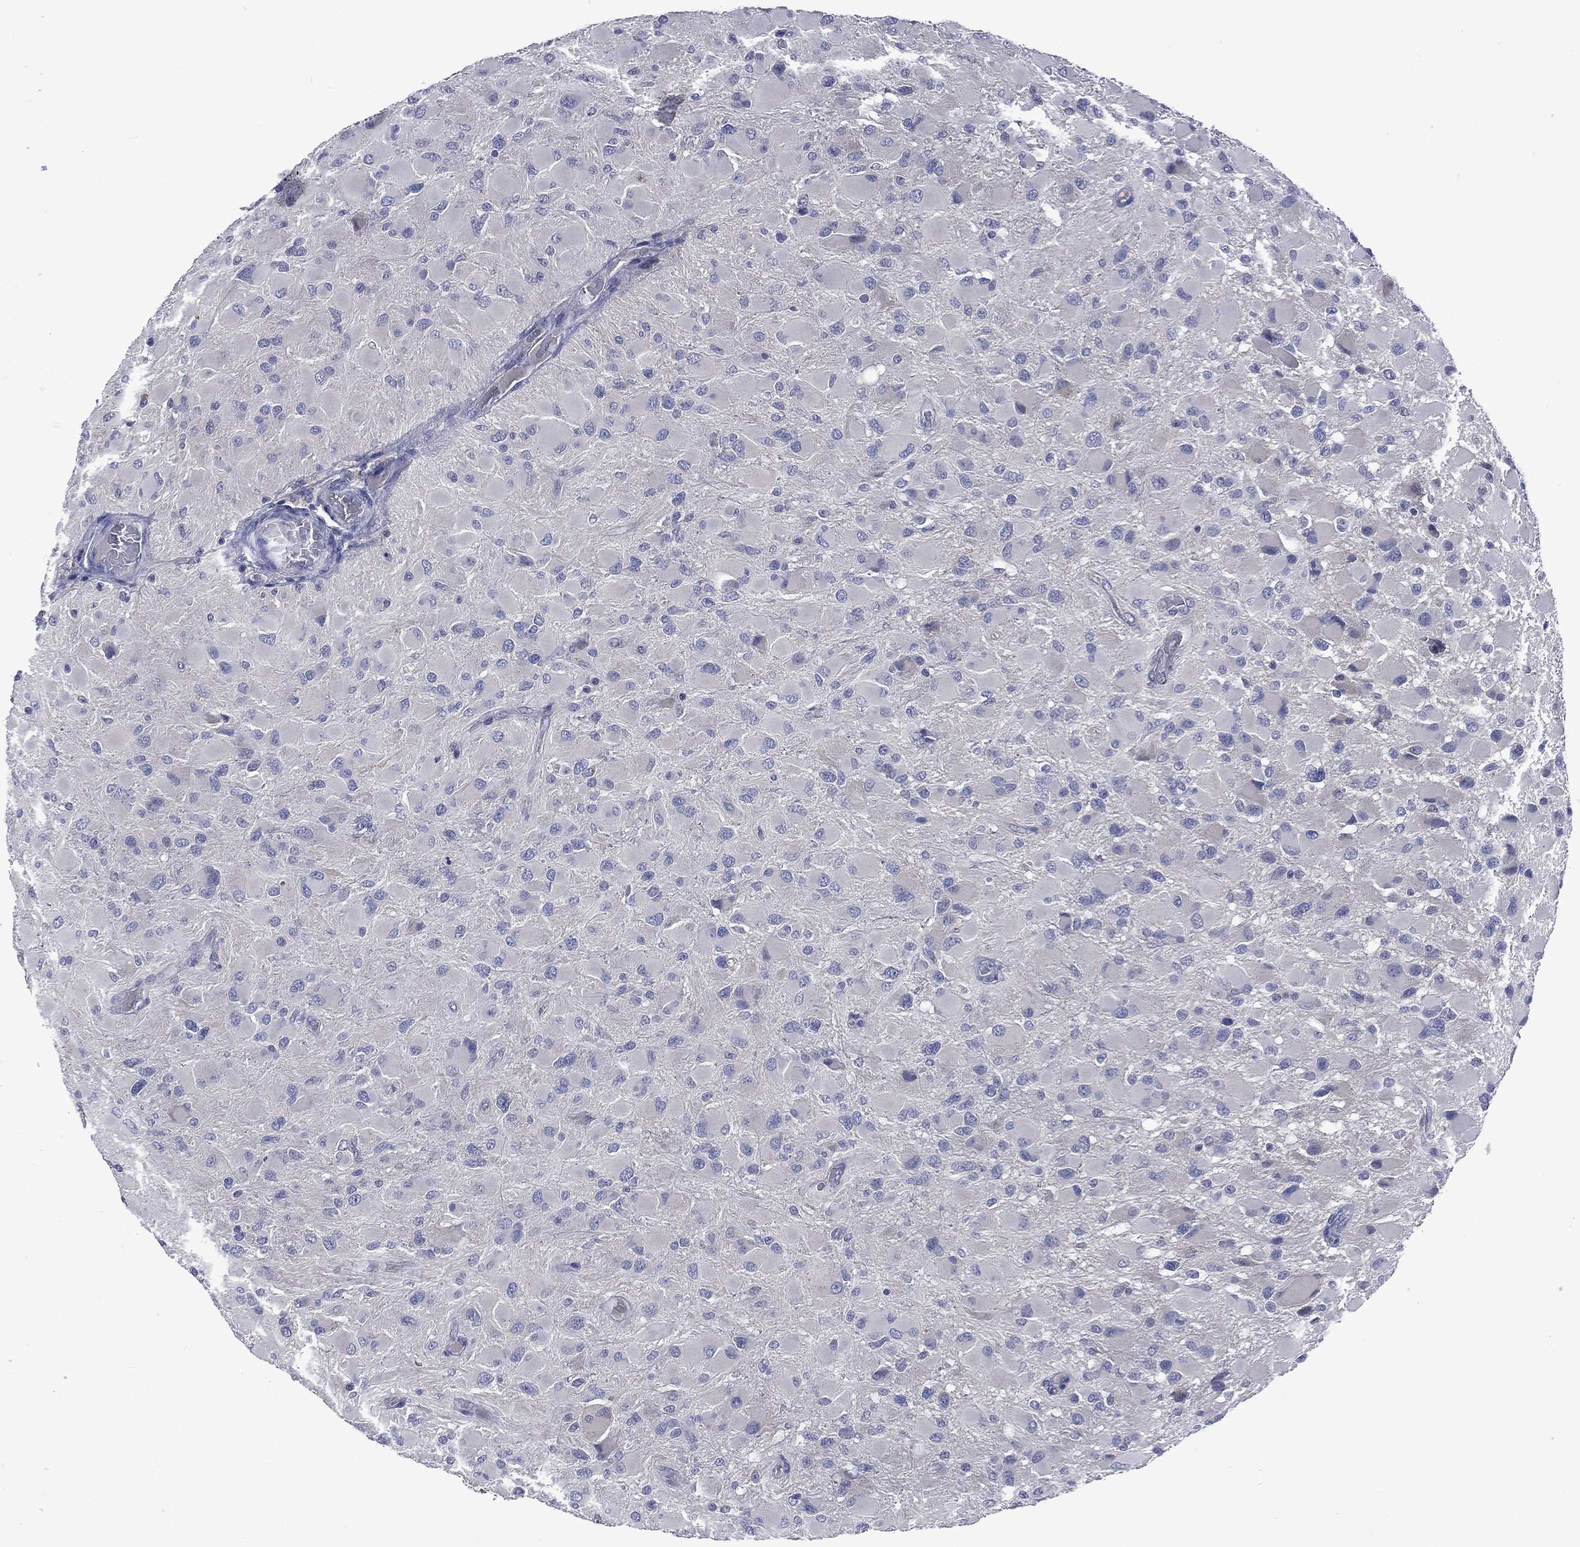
{"staining": {"intensity": "negative", "quantity": "none", "location": "none"}, "tissue": "glioma", "cell_type": "Tumor cells", "image_type": "cancer", "snomed": [{"axis": "morphology", "description": "Glioma, malignant, High grade"}, {"axis": "topography", "description": "Cerebral cortex"}], "caption": "The image exhibits no staining of tumor cells in glioma.", "gene": "CA12", "patient": {"sex": "female", "age": 36}}